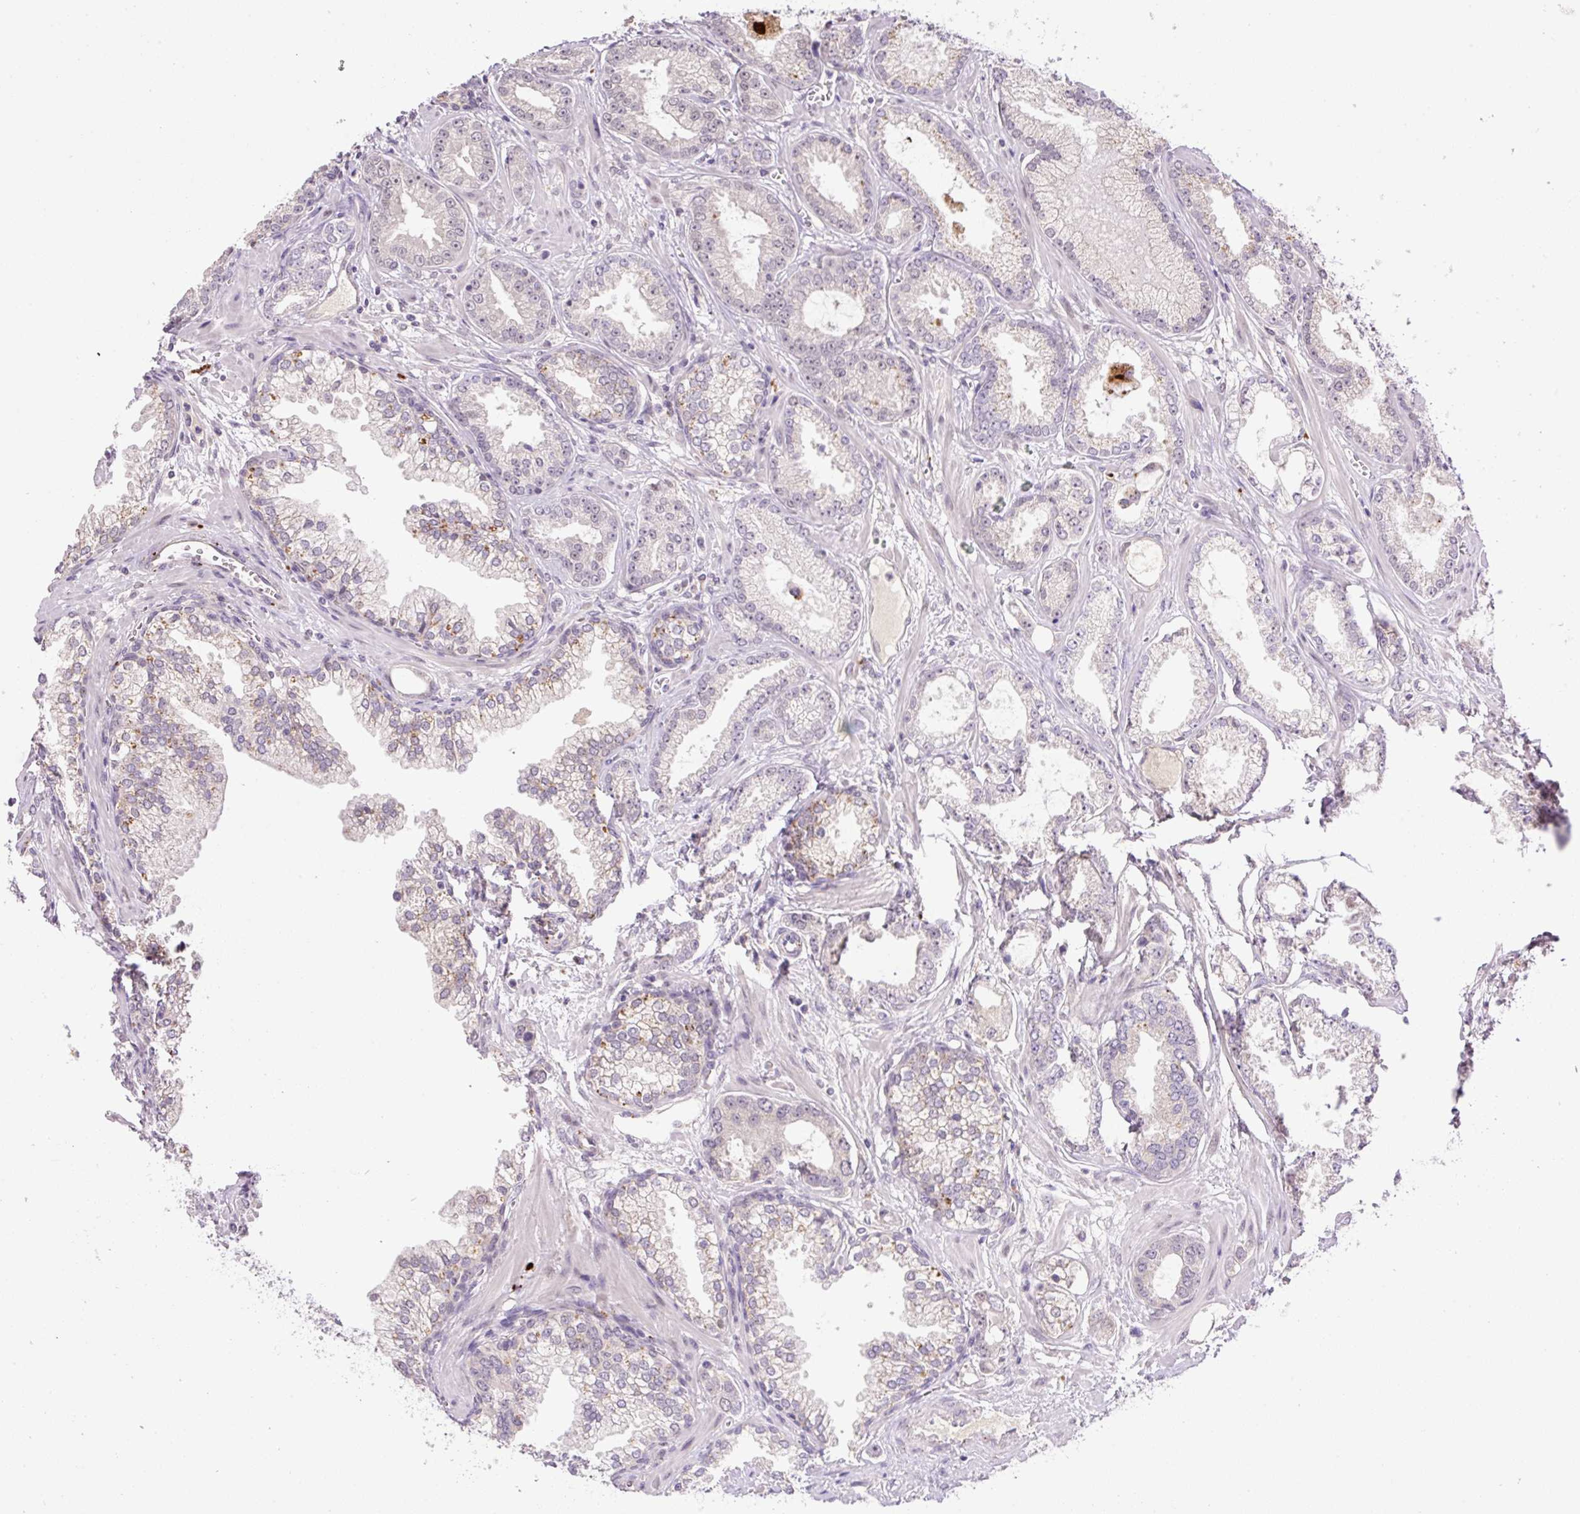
{"staining": {"intensity": "negative", "quantity": "none", "location": "none"}, "tissue": "prostate cancer", "cell_type": "Tumor cells", "image_type": "cancer", "snomed": [{"axis": "morphology", "description": "Adenocarcinoma, Medium grade"}, {"axis": "topography", "description": "Prostate"}], "caption": "Tumor cells show no significant protein positivity in prostate cancer. (Brightfield microscopy of DAB IHC at high magnification).", "gene": "HABP4", "patient": {"sex": "male", "age": 57}}